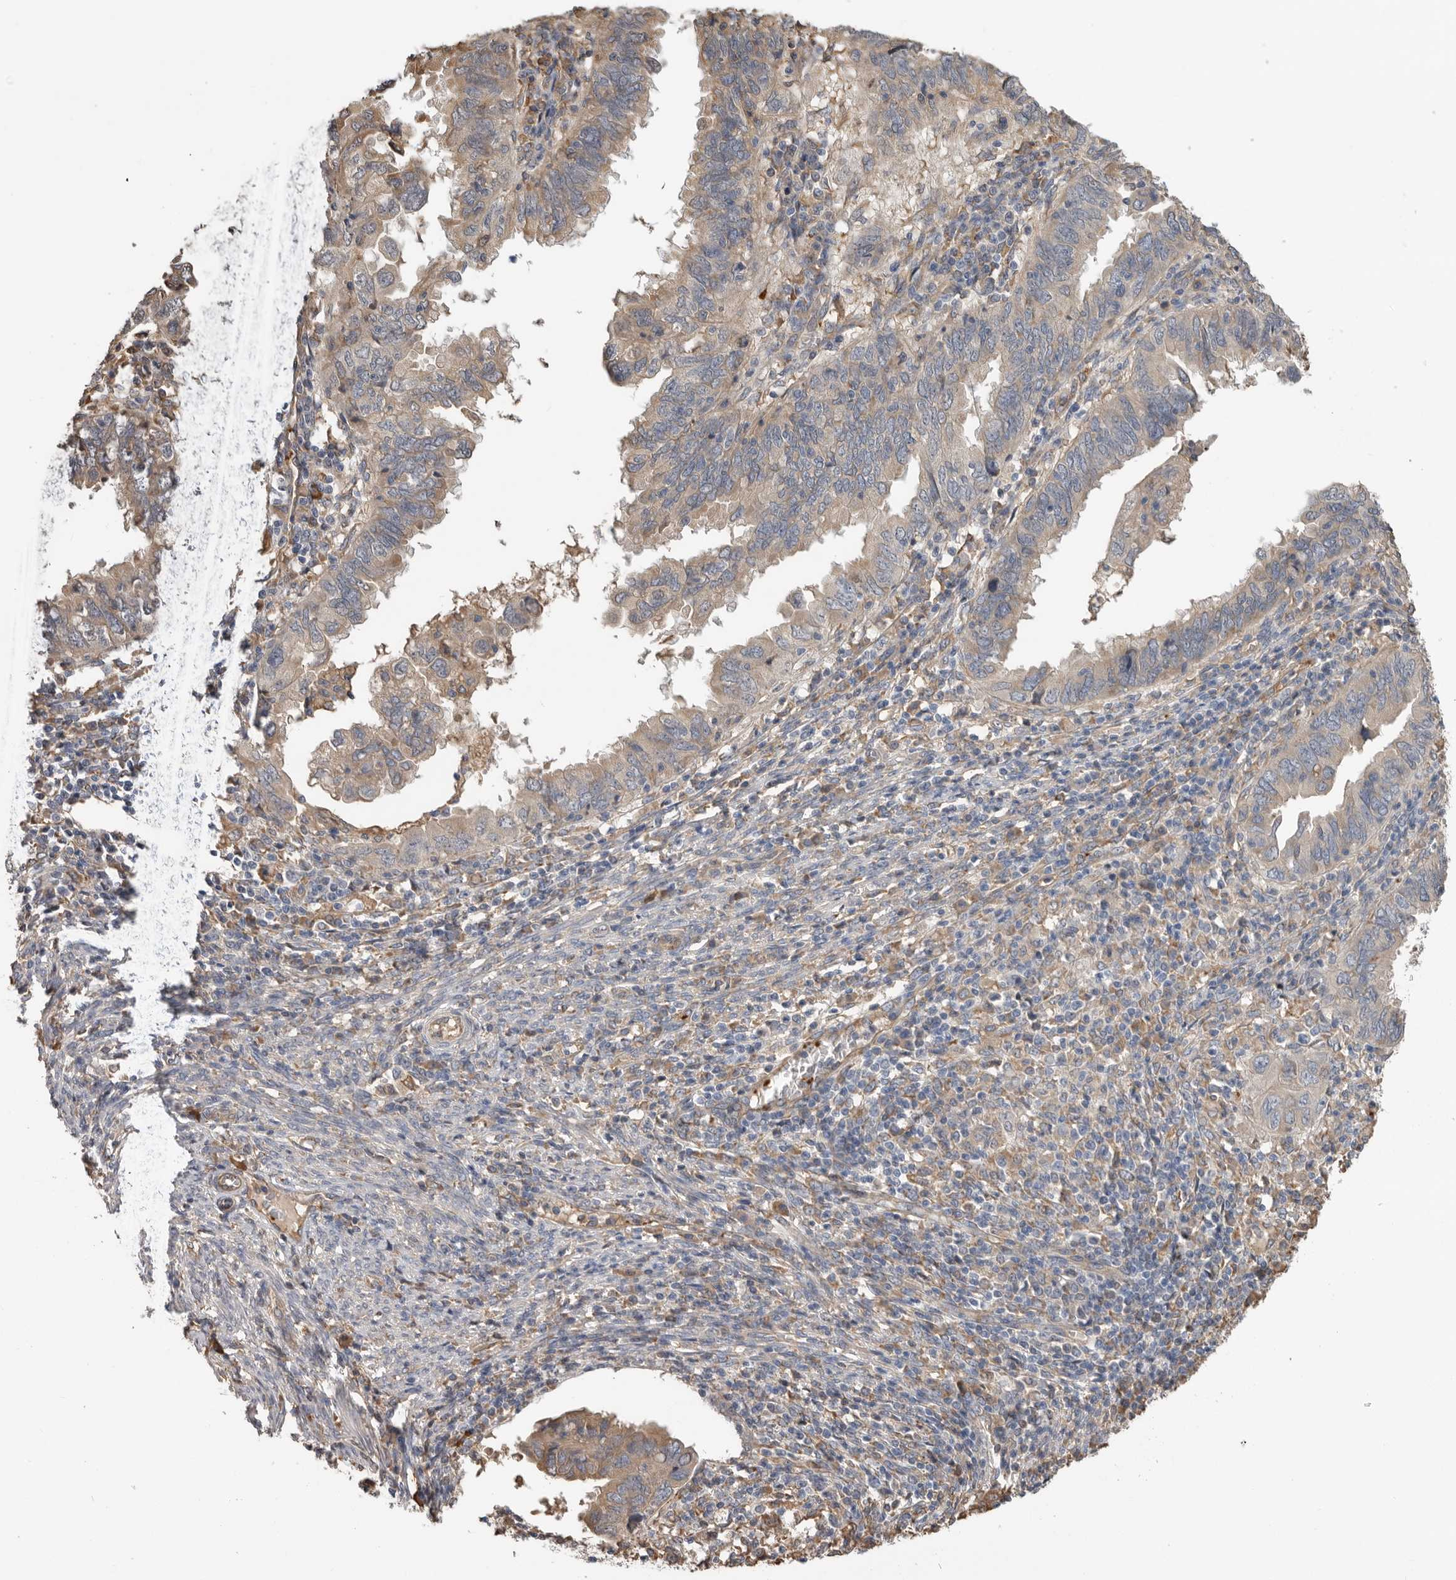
{"staining": {"intensity": "weak", "quantity": ">75%", "location": "cytoplasmic/membranous"}, "tissue": "endometrial cancer", "cell_type": "Tumor cells", "image_type": "cancer", "snomed": [{"axis": "morphology", "description": "Adenocarcinoma, NOS"}, {"axis": "topography", "description": "Uterus"}], "caption": "Immunohistochemical staining of endometrial cancer (adenocarcinoma) reveals low levels of weak cytoplasmic/membranous expression in about >75% of tumor cells.", "gene": "CDC42BPB", "patient": {"sex": "female", "age": 77}}